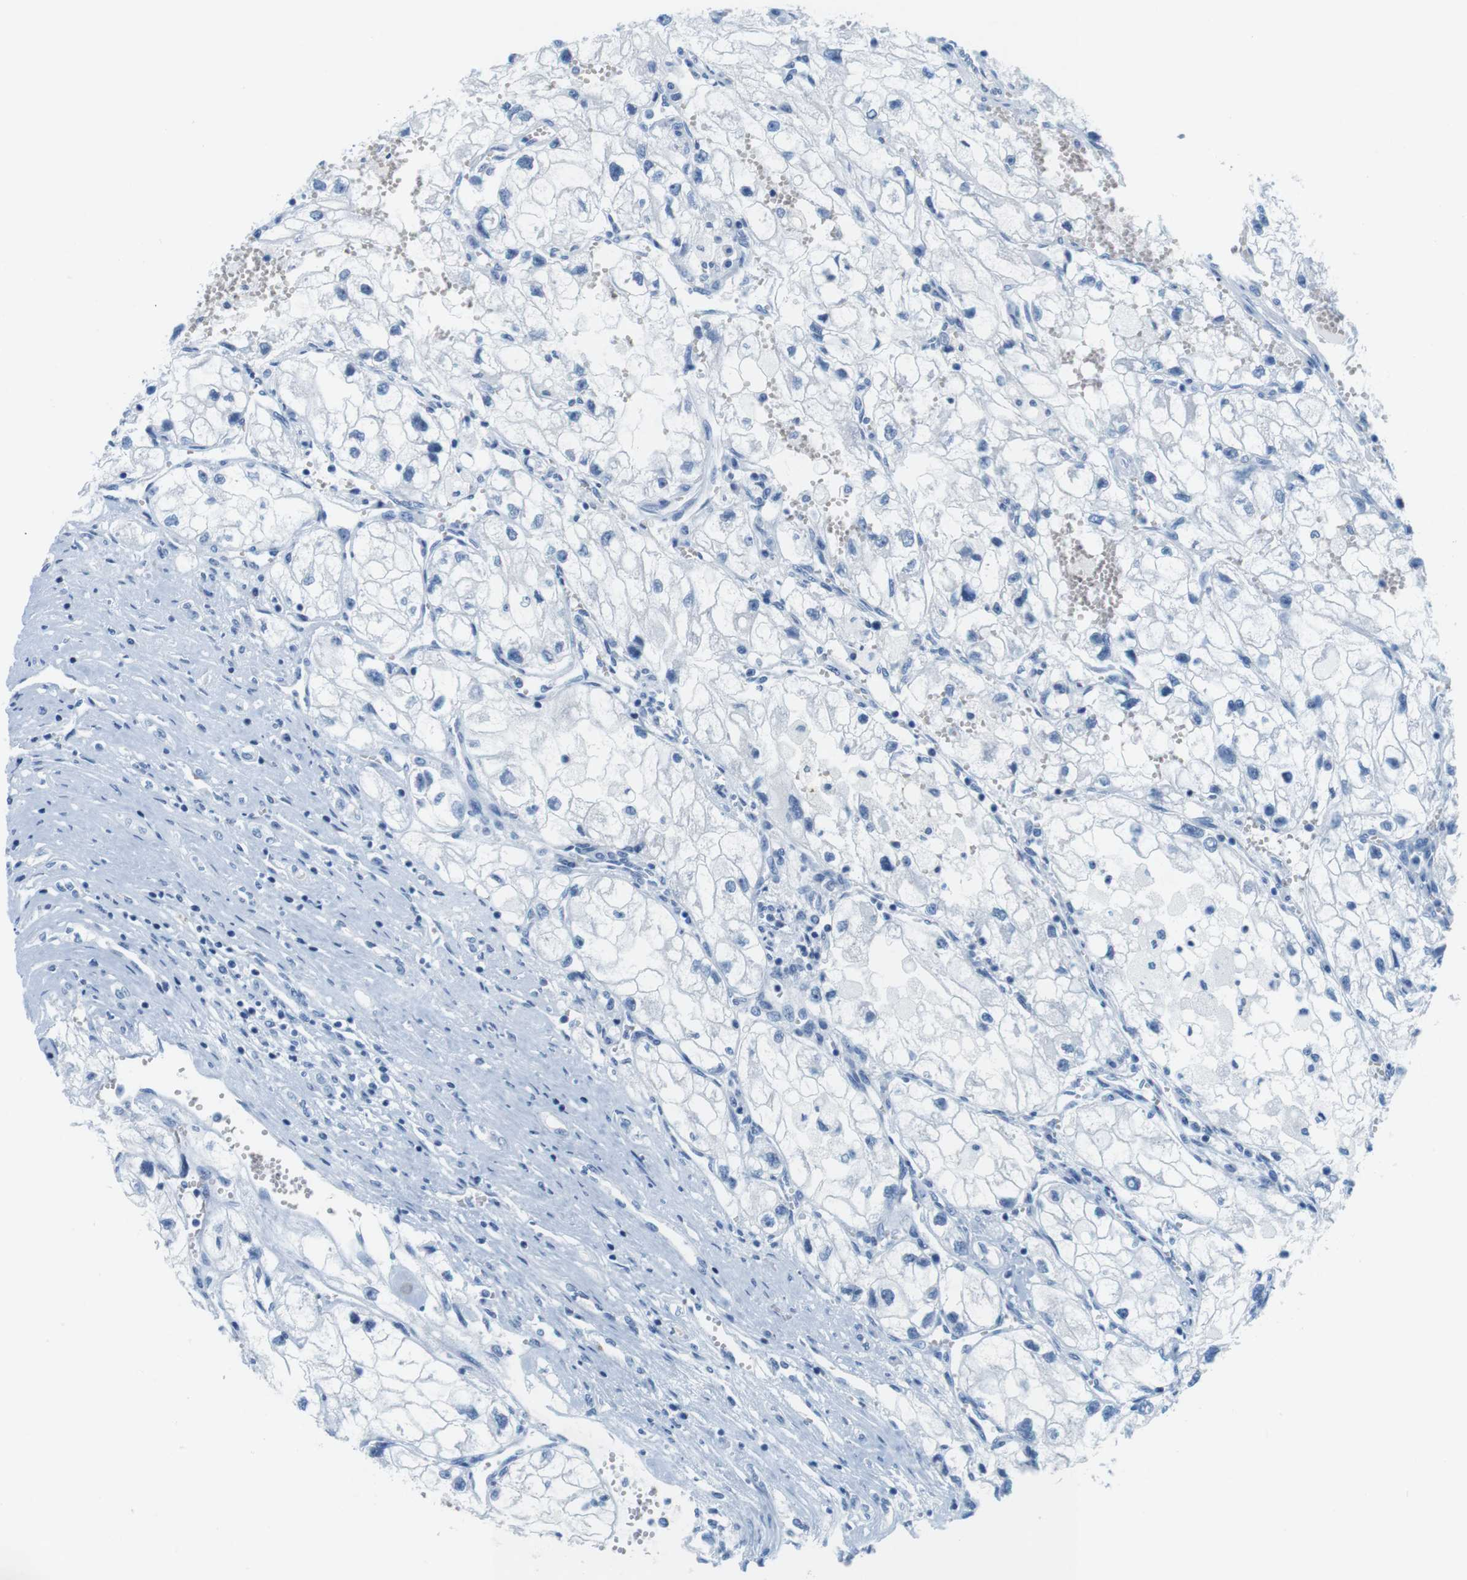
{"staining": {"intensity": "negative", "quantity": "none", "location": "none"}, "tissue": "renal cancer", "cell_type": "Tumor cells", "image_type": "cancer", "snomed": [{"axis": "morphology", "description": "Adenocarcinoma, NOS"}, {"axis": "topography", "description": "Kidney"}], "caption": "Immunohistochemical staining of human renal cancer (adenocarcinoma) reveals no significant expression in tumor cells. Nuclei are stained in blue.", "gene": "CYP2C9", "patient": {"sex": "female", "age": 70}}